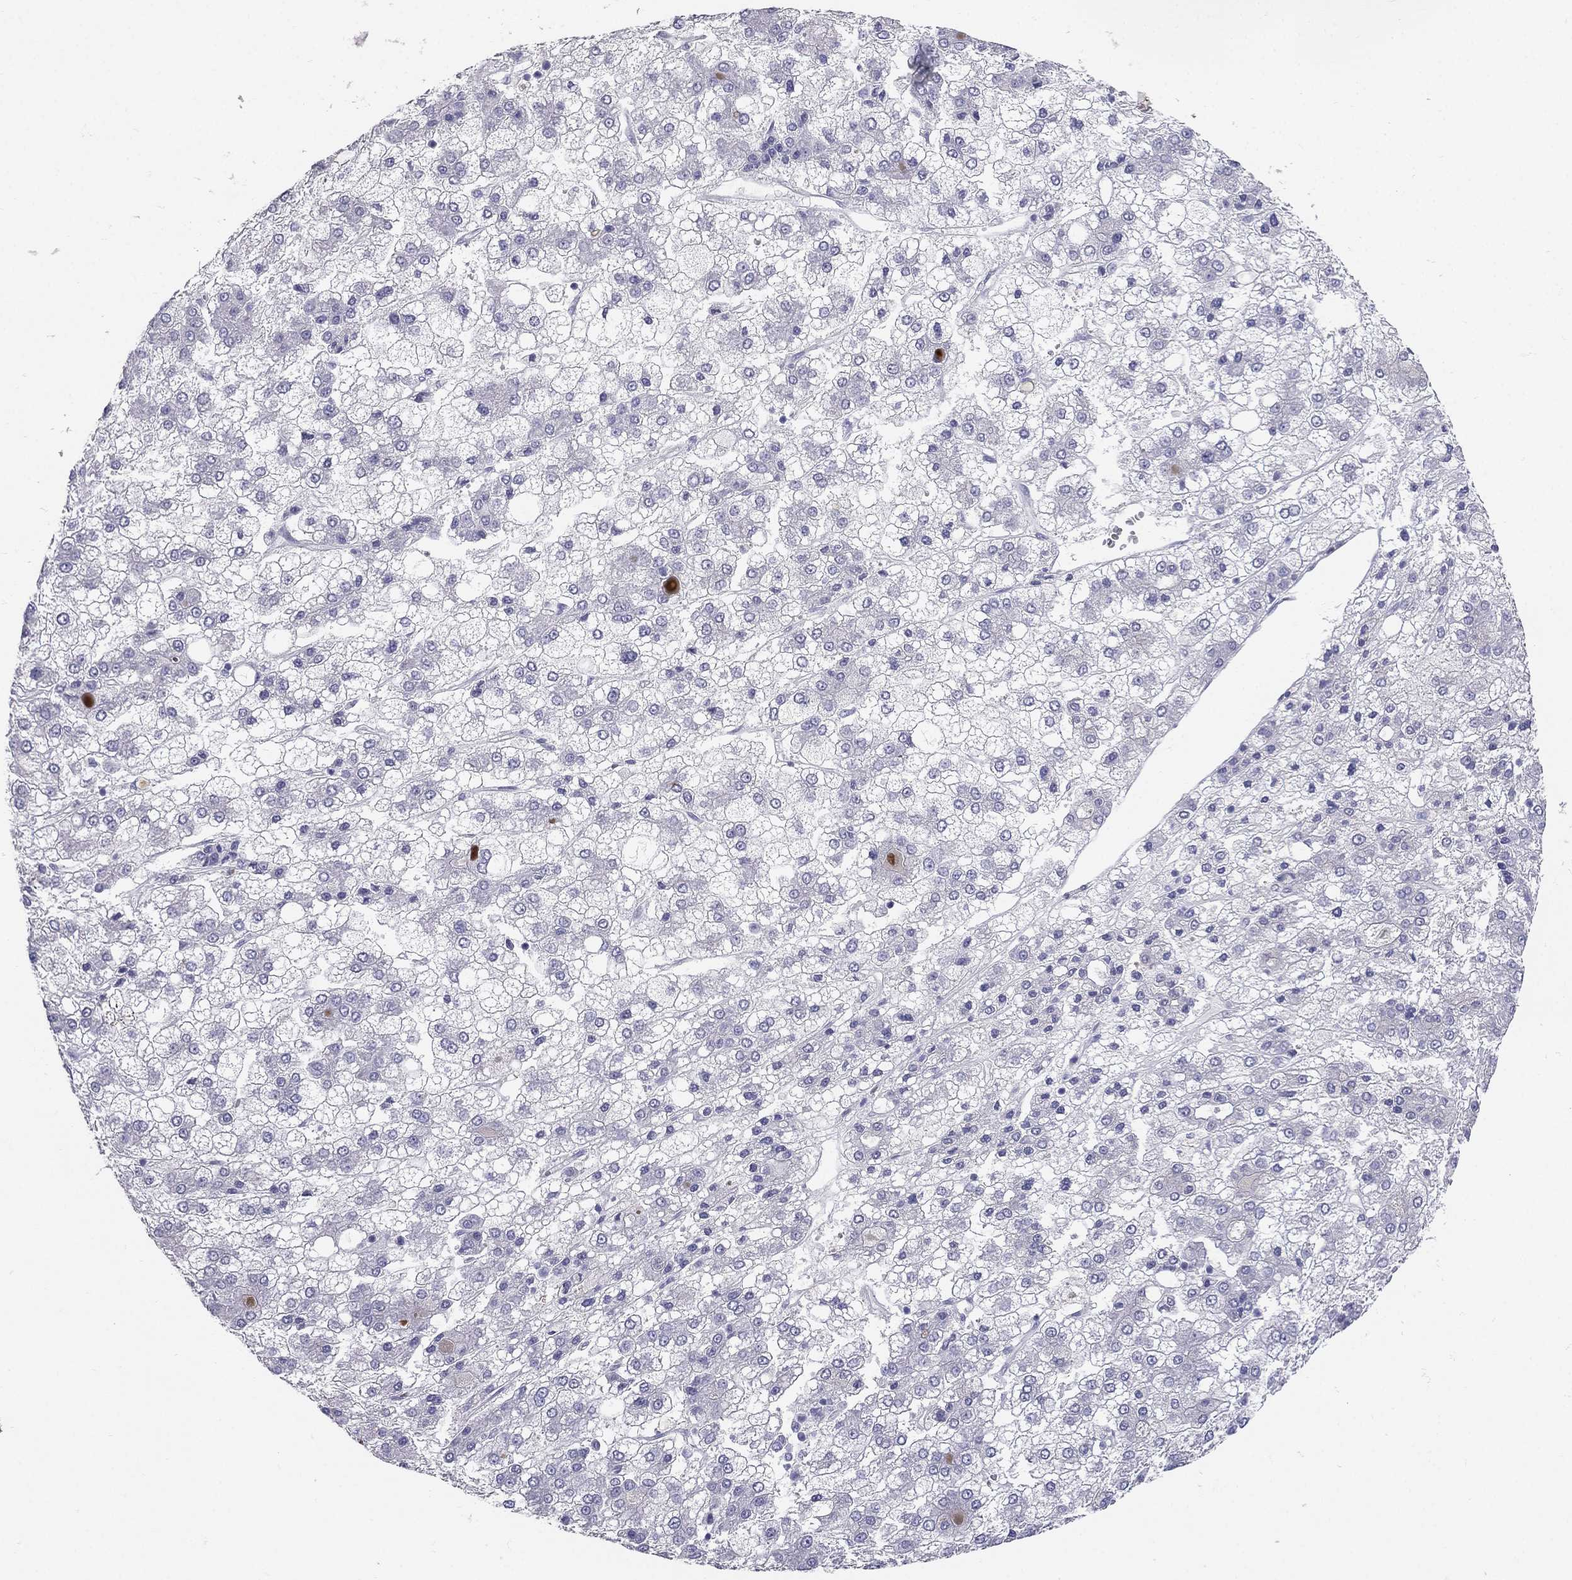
{"staining": {"intensity": "negative", "quantity": "none", "location": "none"}, "tissue": "liver cancer", "cell_type": "Tumor cells", "image_type": "cancer", "snomed": [{"axis": "morphology", "description": "Carcinoma, Hepatocellular, NOS"}, {"axis": "topography", "description": "Liver"}], "caption": "The micrograph shows no significant expression in tumor cells of liver cancer (hepatocellular carcinoma).", "gene": "RFLNA", "patient": {"sex": "male", "age": 73}}